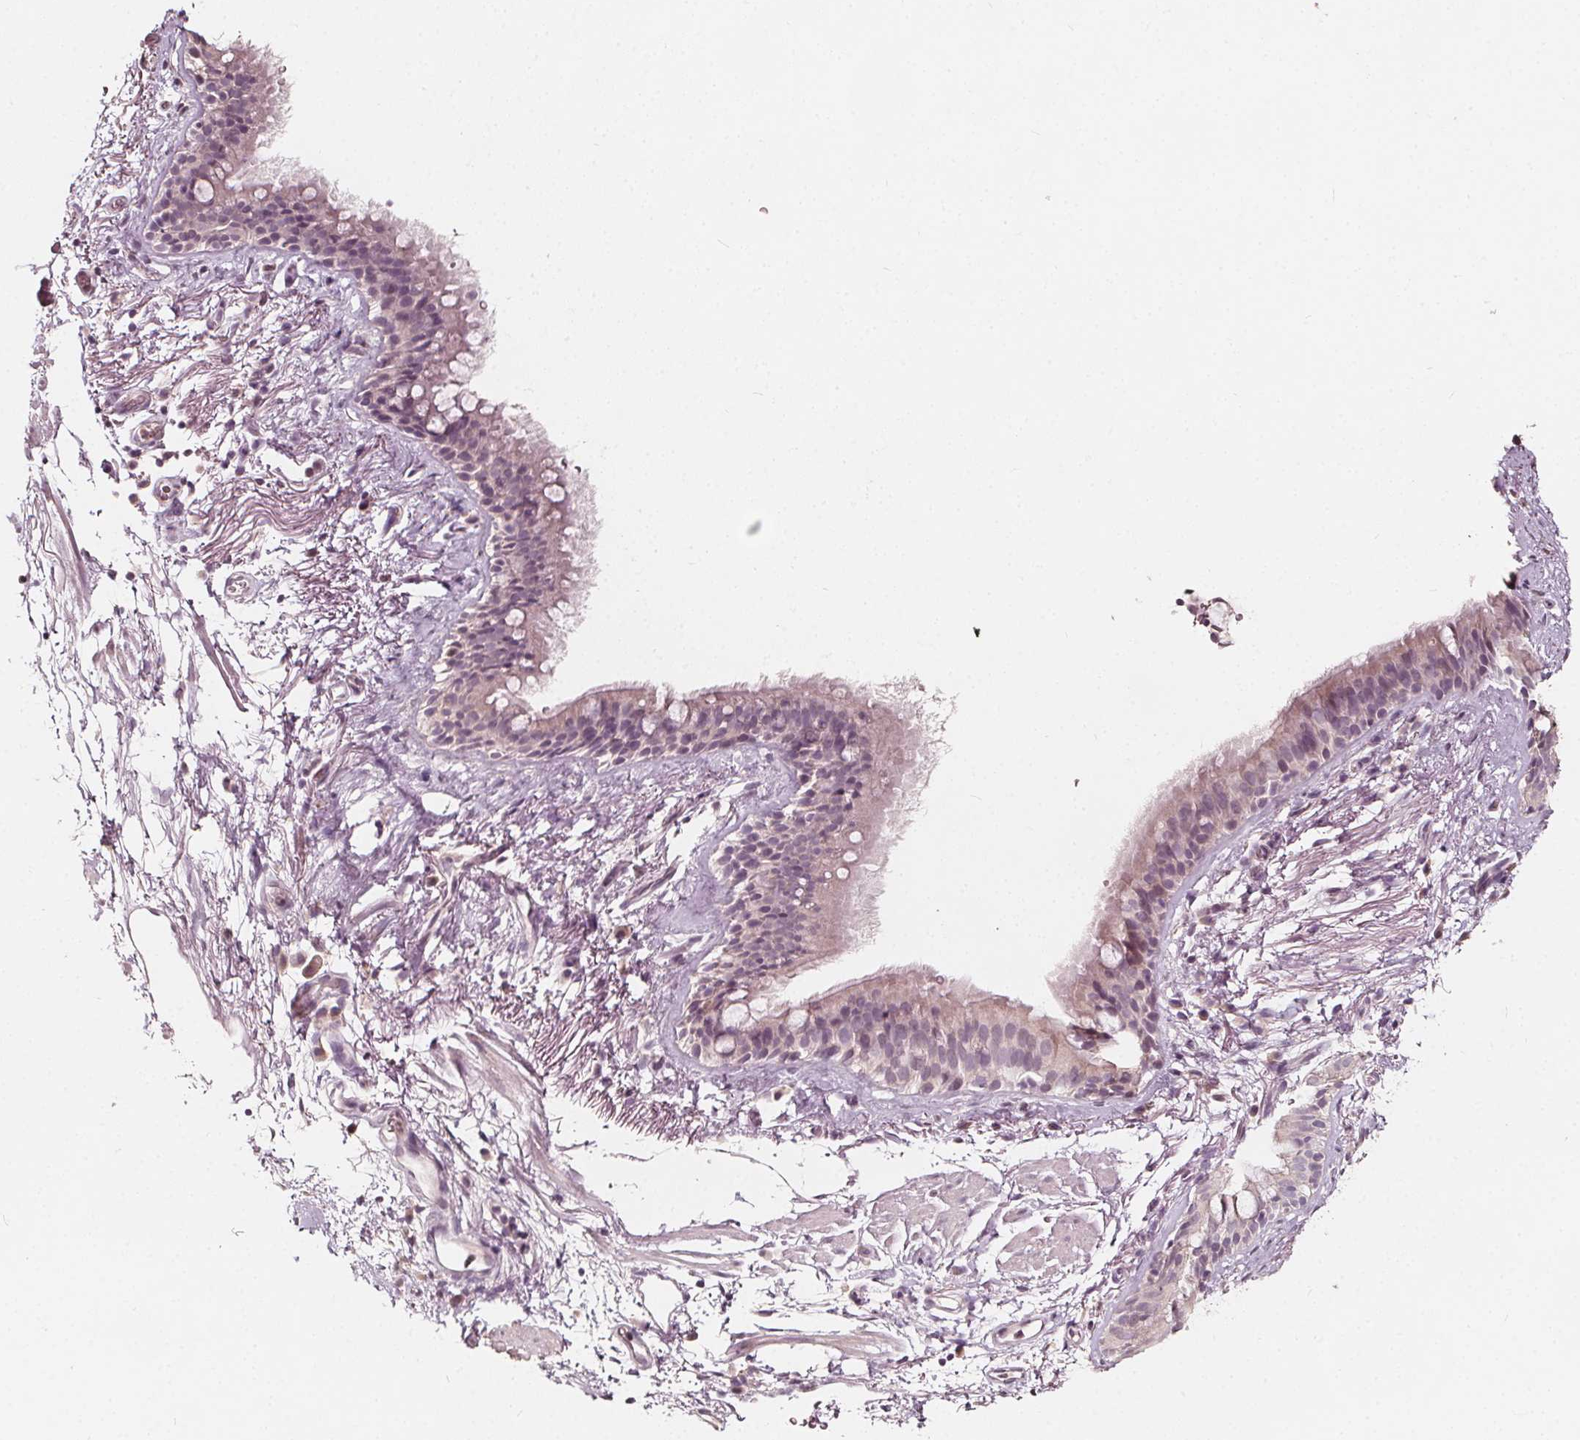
{"staining": {"intensity": "weak", "quantity": "<25%", "location": "cytoplasmic/membranous"}, "tissue": "bronchus", "cell_type": "Respiratory epithelial cells", "image_type": "normal", "snomed": [{"axis": "morphology", "description": "Normal tissue, NOS"}, {"axis": "topography", "description": "Cartilage tissue"}, {"axis": "topography", "description": "Bronchus"}], "caption": "Bronchus stained for a protein using immunohistochemistry demonstrates no expression respiratory epithelial cells.", "gene": "NPC1L1", "patient": {"sex": "male", "age": 58}}